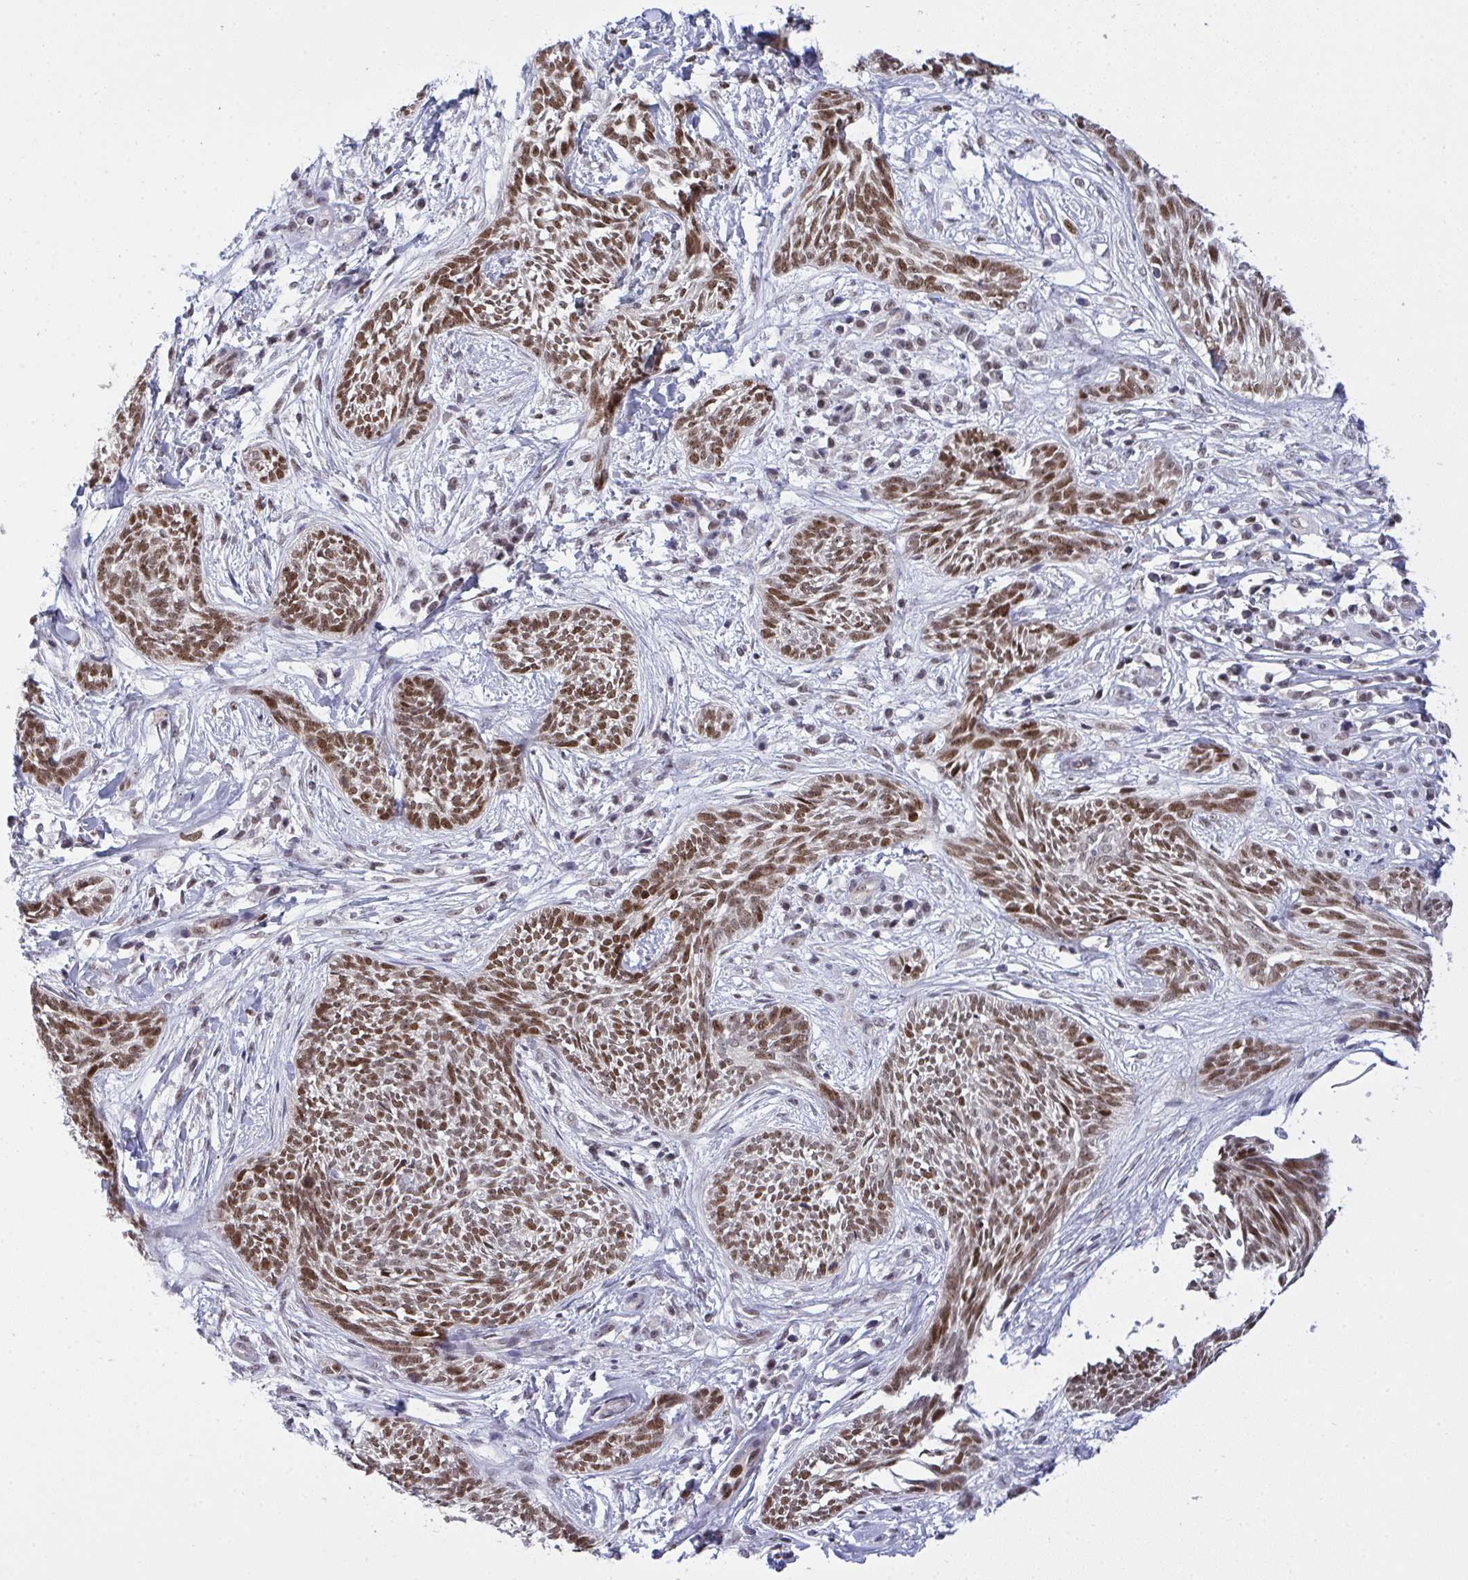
{"staining": {"intensity": "moderate", "quantity": ">75%", "location": "nuclear"}, "tissue": "skin cancer", "cell_type": "Tumor cells", "image_type": "cancer", "snomed": [{"axis": "morphology", "description": "Basal cell carcinoma"}, {"axis": "topography", "description": "Skin"}, {"axis": "topography", "description": "Skin, foot"}], "caption": "There is medium levels of moderate nuclear expression in tumor cells of basal cell carcinoma (skin), as demonstrated by immunohistochemical staining (brown color).", "gene": "RFC4", "patient": {"sex": "female", "age": 86}}